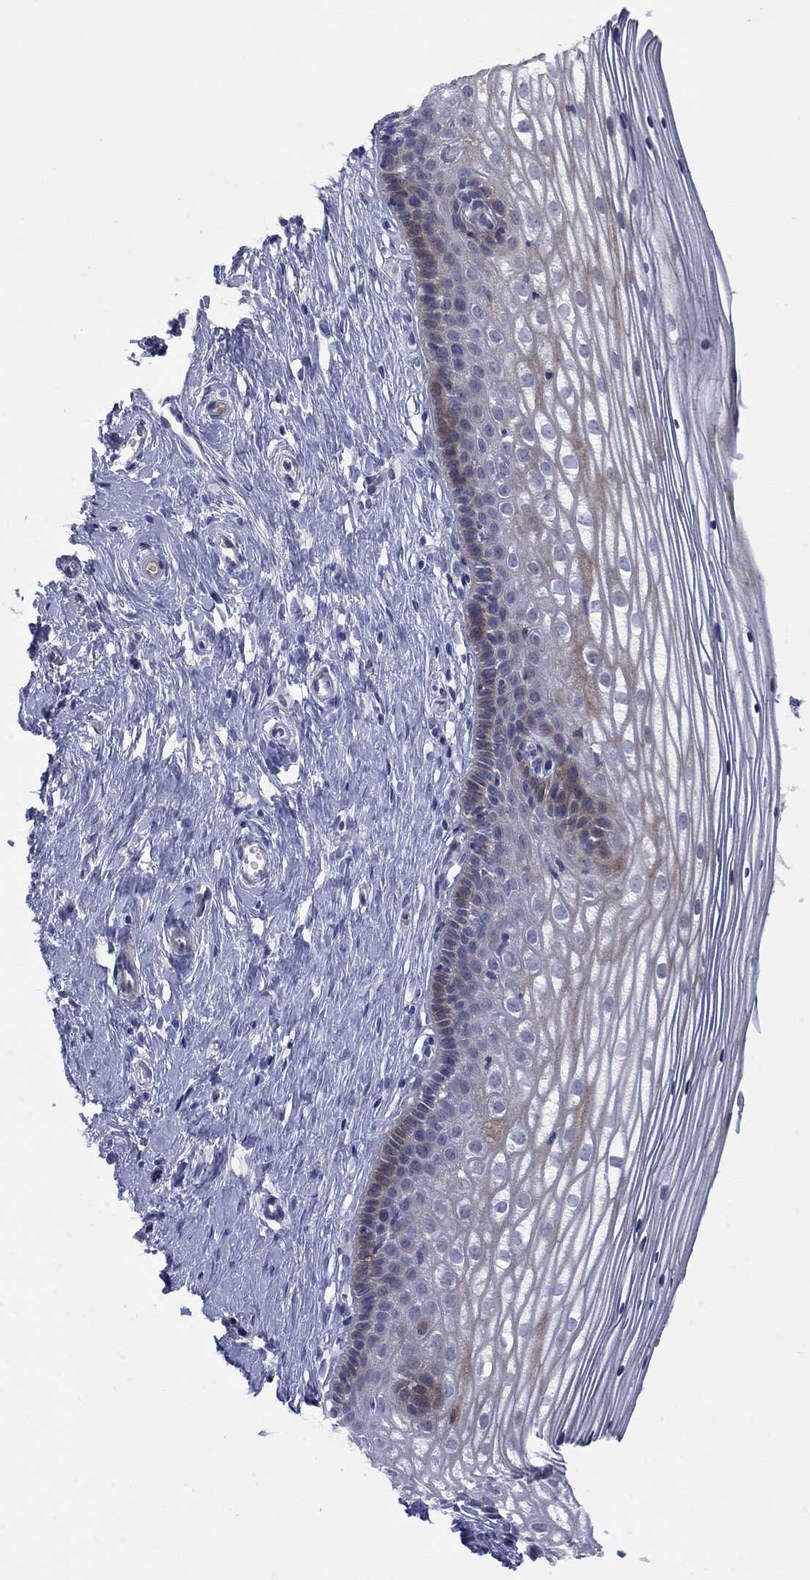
{"staining": {"intensity": "negative", "quantity": "none", "location": "none"}, "tissue": "cervix", "cell_type": "Glandular cells", "image_type": "normal", "snomed": [{"axis": "morphology", "description": "Normal tissue, NOS"}, {"axis": "topography", "description": "Cervix"}], "caption": "IHC histopathology image of normal cervix: human cervix stained with DAB displays no significant protein staining in glandular cells. Nuclei are stained in blue.", "gene": "TMEM249", "patient": {"sex": "female", "age": 40}}